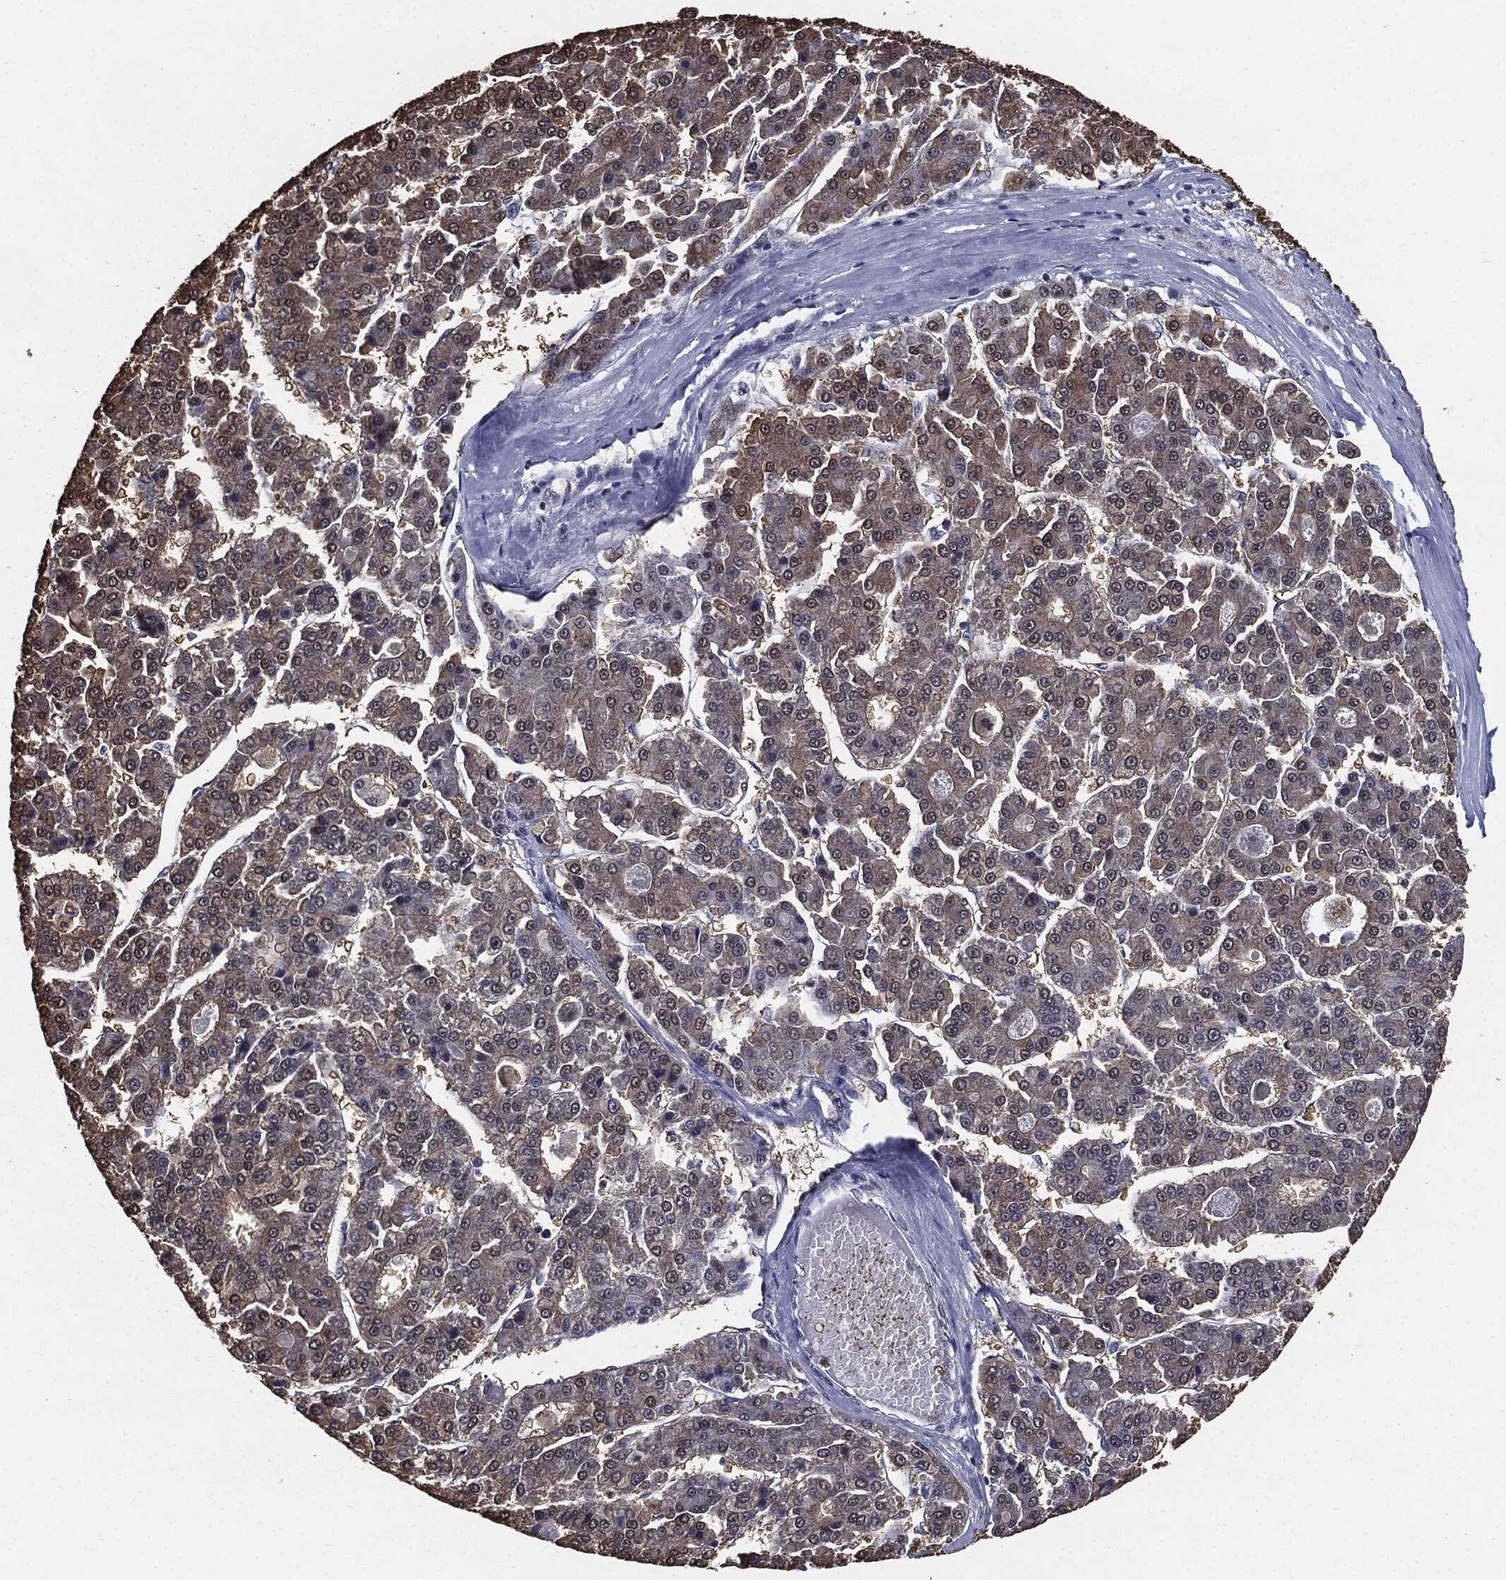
{"staining": {"intensity": "moderate", "quantity": "25%-75%", "location": "cytoplasmic/membranous"}, "tissue": "liver cancer", "cell_type": "Tumor cells", "image_type": "cancer", "snomed": [{"axis": "morphology", "description": "Carcinoma, Hepatocellular, NOS"}, {"axis": "topography", "description": "Liver"}], "caption": "A medium amount of moderate cytoplasmic/membranous expression is identified in about 25%-75% of tumor cells in hepatocellular carcinoma (liver) tissue. (Stains: DAB in brown, nuclei in blue, Microscopy: brightfield microscopy at high magnification).", "gene": "JUN", "patient": {"sex": "male", "age": 70}}